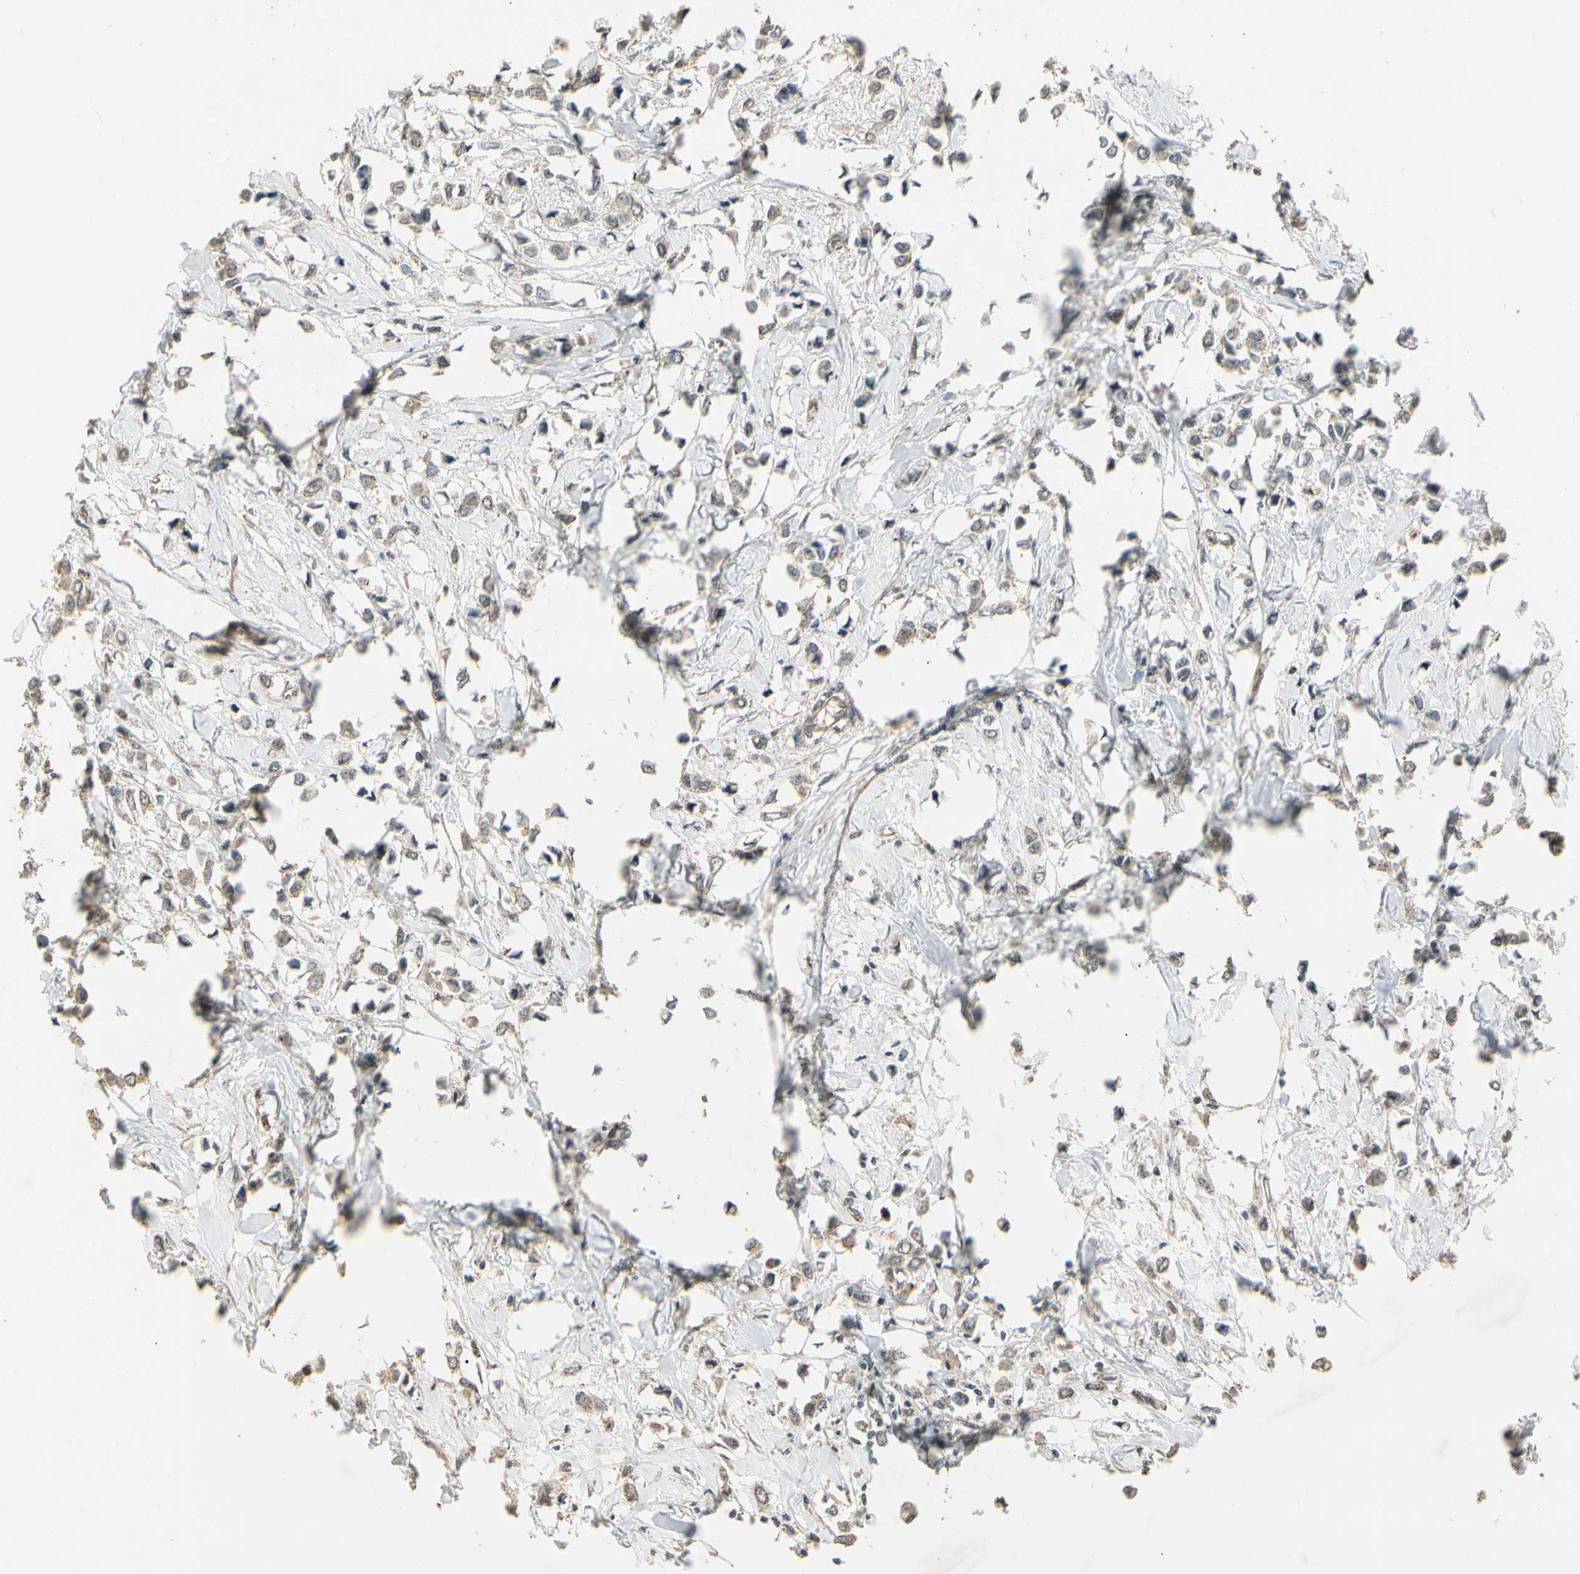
{"staining": {"intensity": "weak", "quantity": "25%-75%", "location": "cytoplasmic/membranous"}, "tissue": "breast cancer", "cell_type": "Tumor cells", "image_type": "cancer", "snomed": [{"axis": "morphology", "description": "Lobular carcinoma"}, {"axis": "topography", "description": "Breast"}], "caption": "Immunohistochemical staining of lobular carcinoma (breast) demonstrates weak cytoplasmic/membranous protein staining in approximately 25%-75% of tumor cells.", "gene": "RNF180", "patient": {"sex": "female", "age": 51}}